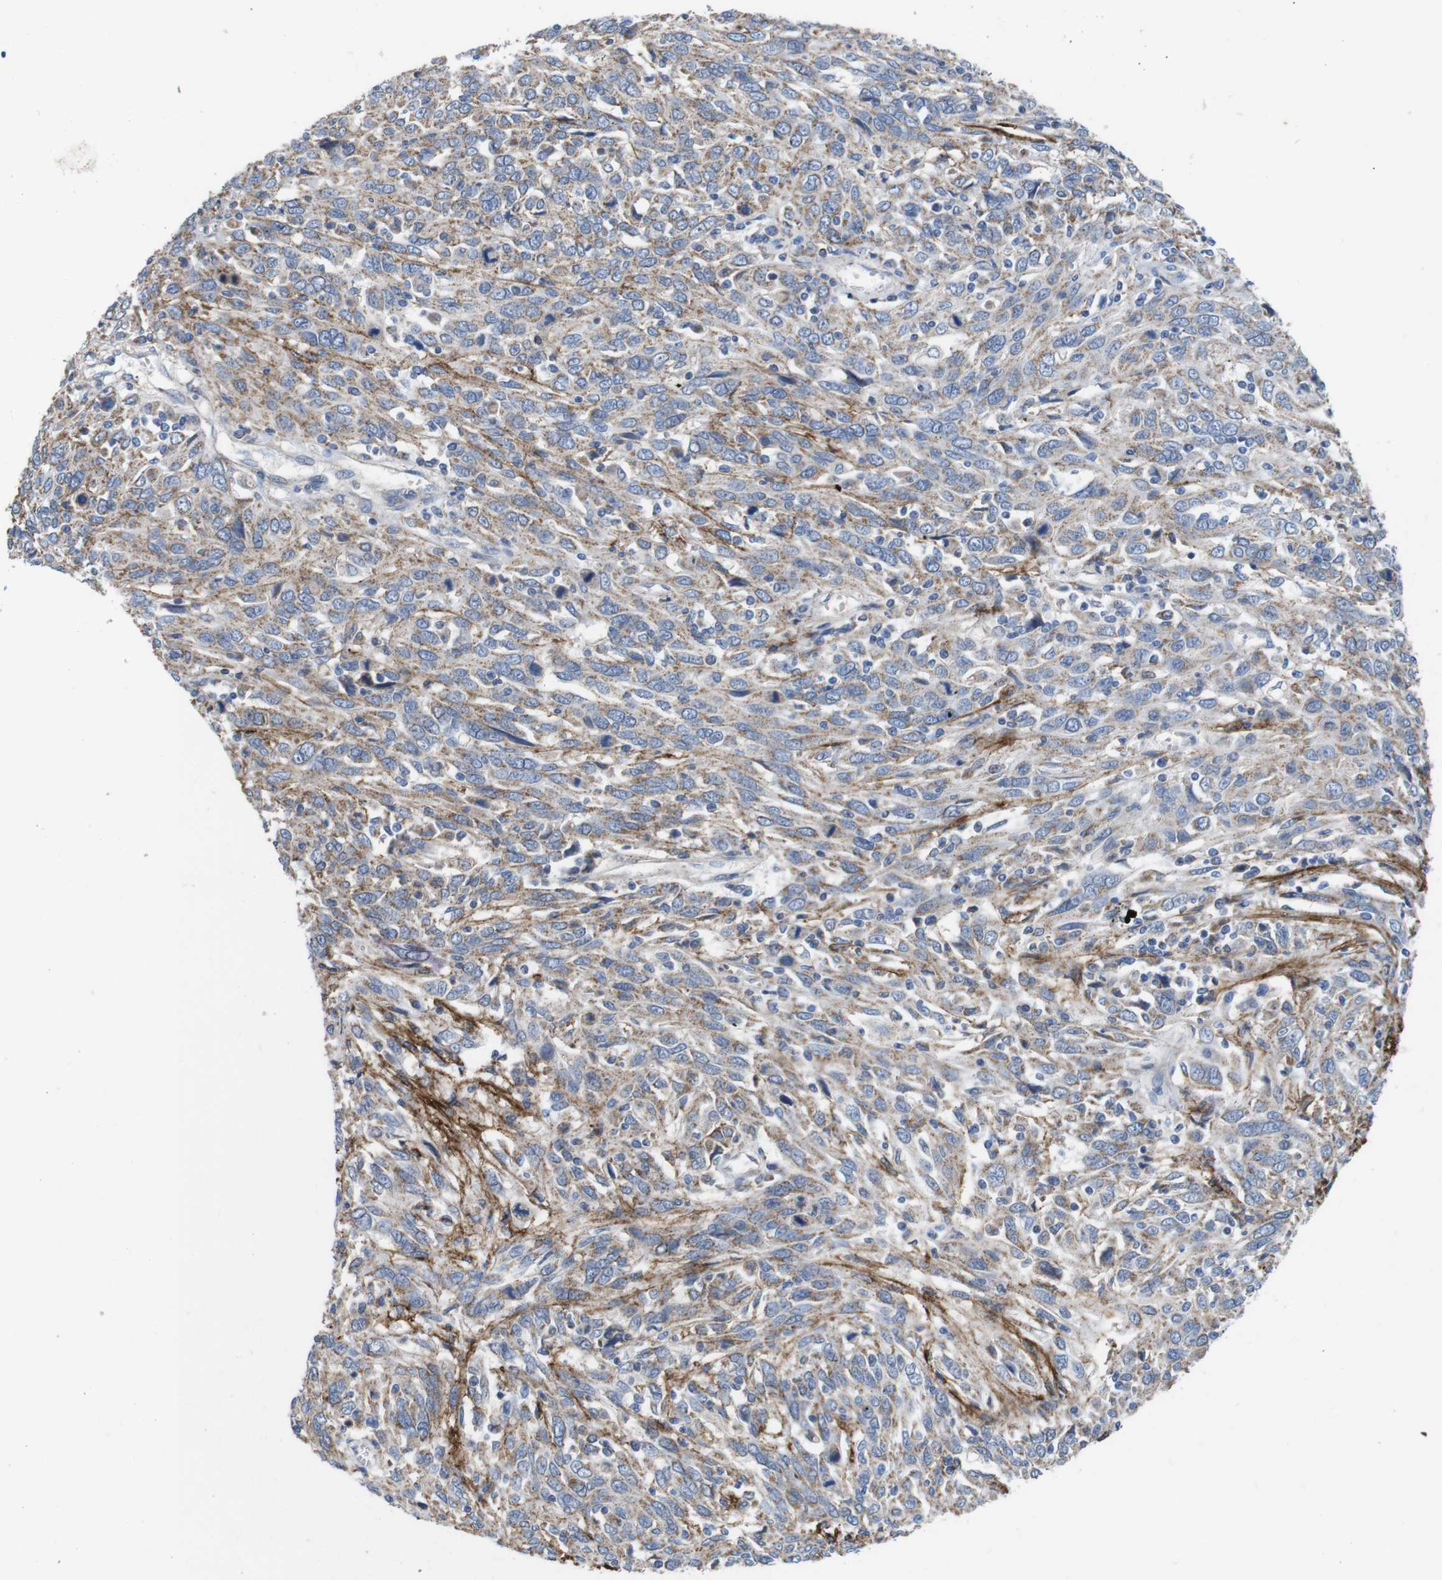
{"staining": {"intensity": "moderate", "quantity": "25%-75%", "location": "cytoplasmic/membranous"}, "tissue": "cervical cancer", "cell_type": "Tumor cells", "image_type": "cancer", "snomed": [{"axis": "morphology", "description": "Squamous cell carcinoma, NOS"}, {"axis": "topography", "description": "Cervix"}], "caption": "Squamous cell carcinoma (cervical) stained with a brown dye demonstrates moderate cytoplasmic/membranous positive positivity in about 25%-75% of tumor cells.", "gene": "F2RL1", "patient": {"sex": "female", "age": 46}}